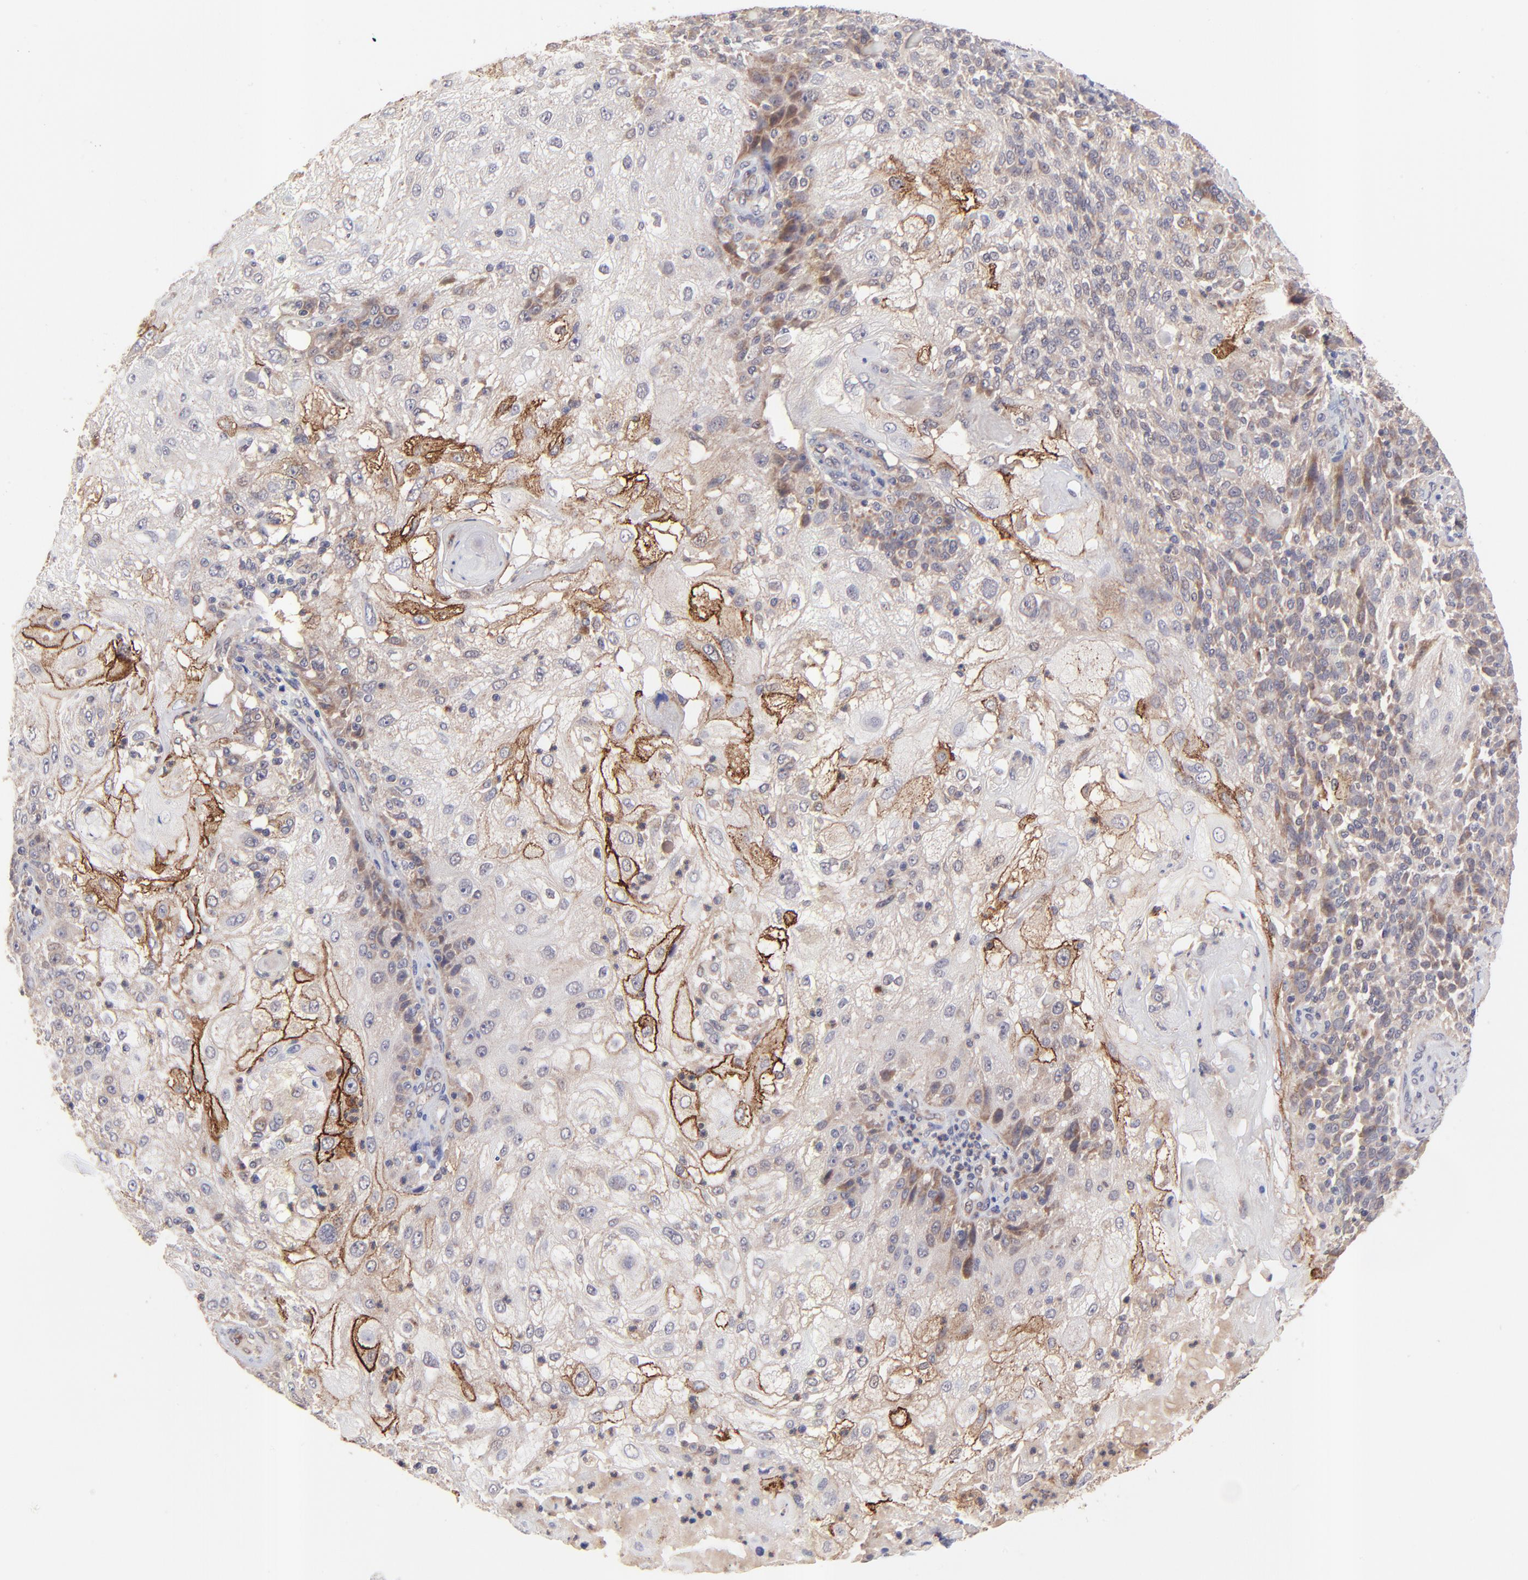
{"staining": {"intensity": "moderate", "quantity": "25%-75%", "location": "cytoplasmic/membranous"}, "tissue": "skin cancer", "cell_type": "Tumor cells", "image_type": "cancer", "snomed": [{"axis": "morphology", "description": "Normal tissue, NOS"}, {"axis": "morphology", "description": "Squamous cell carcinoma, NOS"}, {"axis": "topography", "description": "Skin"}], "caption": "This is an image of IHC staining of skin cancer, which shows moderate staining in the cytoplasmic/membranous of tumor cells.", "gene": "BAIAP2L2", "patient": {"sex": "female", "age": 83}}